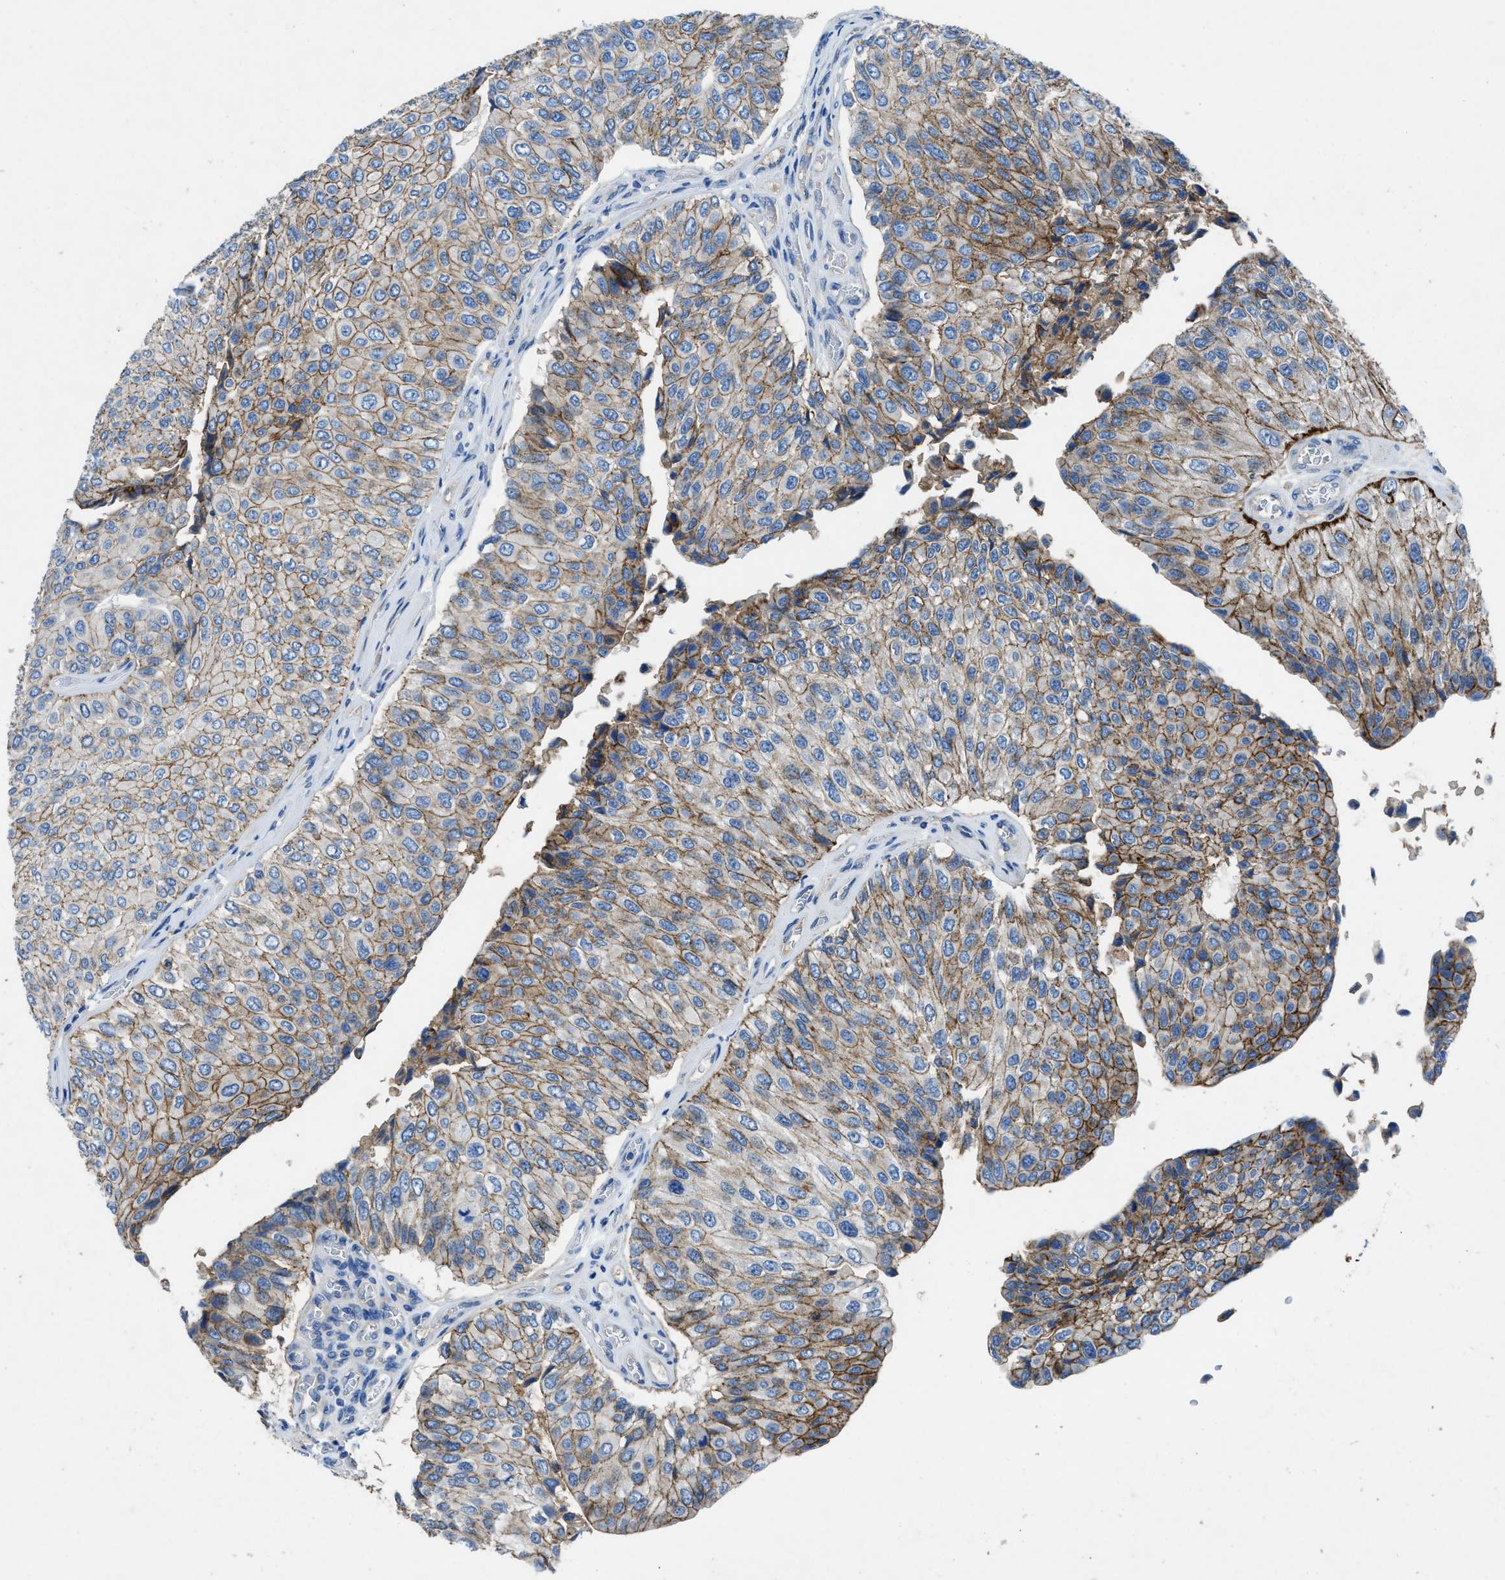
{"staining": {"intensity": "moderate", "quantity": ">75%", "location": "cytoplasmic/membranous"}, "tissue": "urothelial cancer", "cell_type": "Tumor cells", "image_type": "cancer", "snomed": [{"axis": "morphology", "description": "Urothelial carcinoma, High grade"}, {"axis": "topography", "description": "Kidney"}, {"axis": "topography", "description": "Urinary bladder"}], "caption": "High-grade urothelial carcinoma tissue displays moderate cytoplasmic/membranous positivity in approximately >75% of tumor cells (DAB IHC, brown staining for protein, blue staining for nuclei).", "gene": "PTGFRN", "patient": {"sex": "male", "age": 77}}